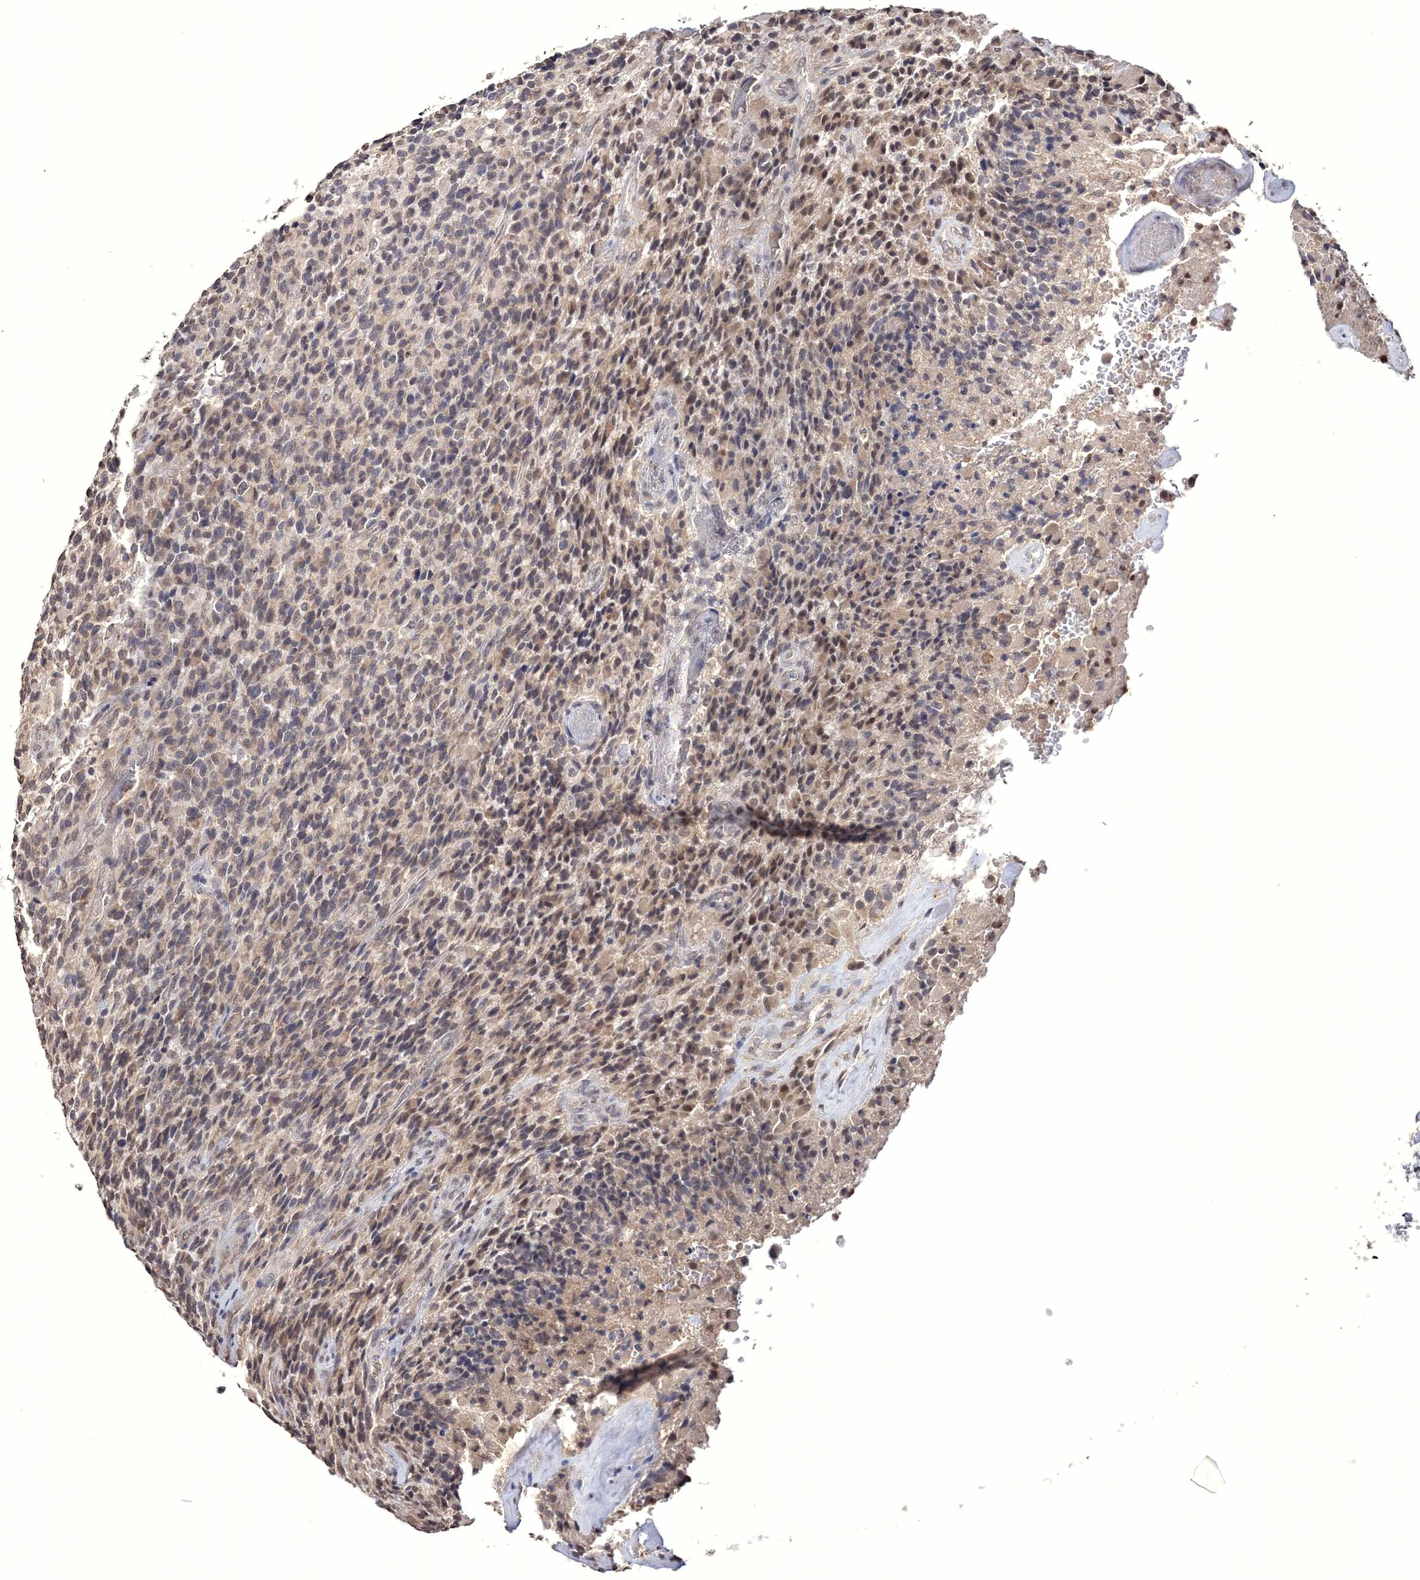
{"staining": {"intensity": "weak", "quantity": ">75%", "location": "cytoplasmic/membranous,nuclear"}, "tissue": "glioma", "cell_type": "Tumor cells", "image_type": "cancer", "snomed": [{"axis": "morphology", "description": "Glioma, malignant, High grade"}, {"axis": "topography", "description": "Brain"}], "caption": "Approximately >75% of tumor cells in high-grade glioma (malignant) show weak cytoplasmic/membranous and nuclear protein staining as visualized by brown immunohistochemical staining.", "gene": "GPN1", "patient": {"sex": "male", "age": 71}}